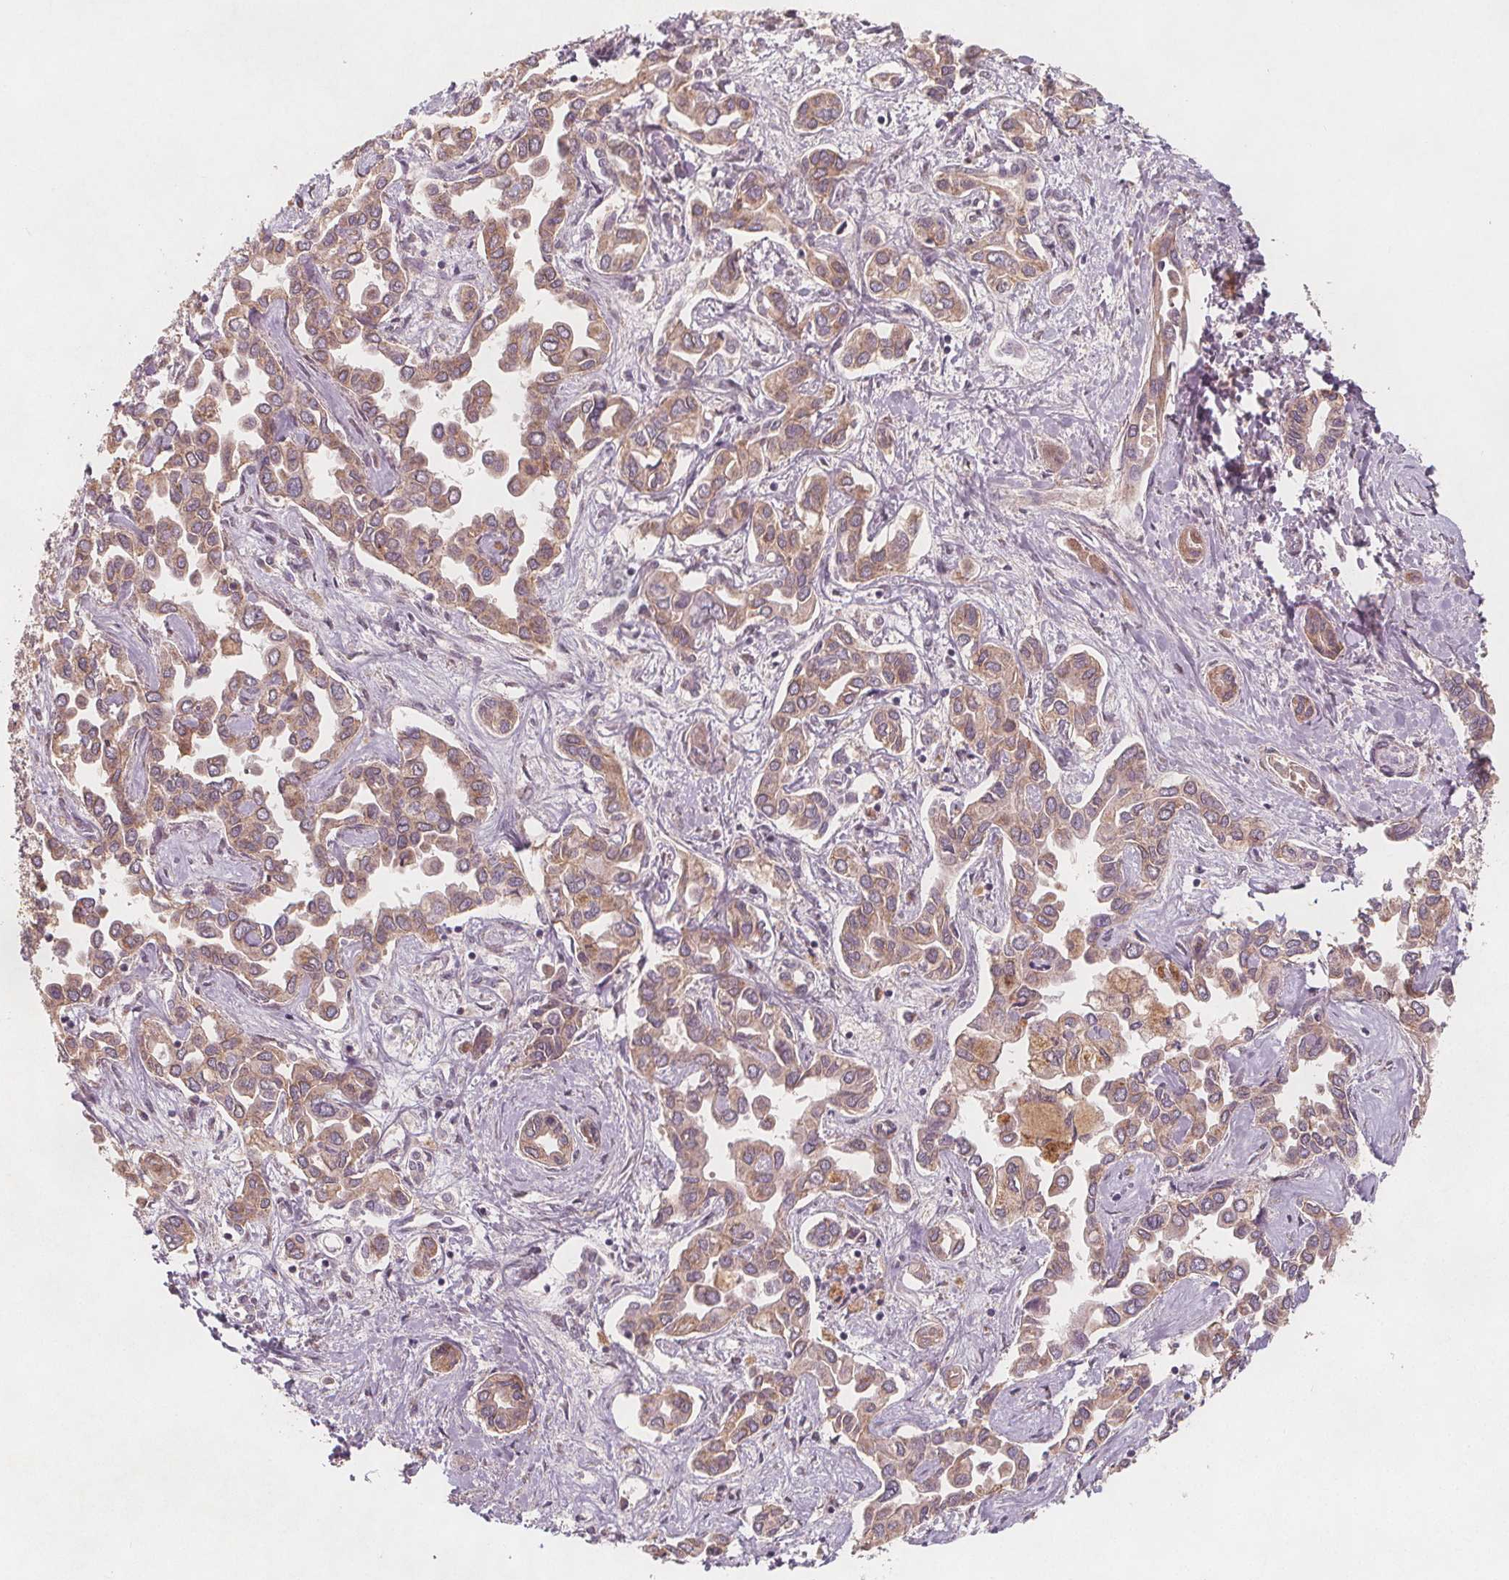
{"staining": {"intensity": "weak", "quantity": ">75%", "location": "cytoplasmic/membranous"}, "tissue": "liver cancer", "cell_type": "Tumor cells", "image_type": "cancer", "snomed": [{"axis": "morphology", "description": "Cholangiocarcinoma"}, {"axis": "topography", "description": "Liver"}], "caption": "Liver cholangiocarcinoma stained for a protein (brown) displays weak cytoplasmic/membranous positive expression in about >75% of tumor cells.", "gene": "NCSTN", "patient": {"sex": "female", "age": 64}}